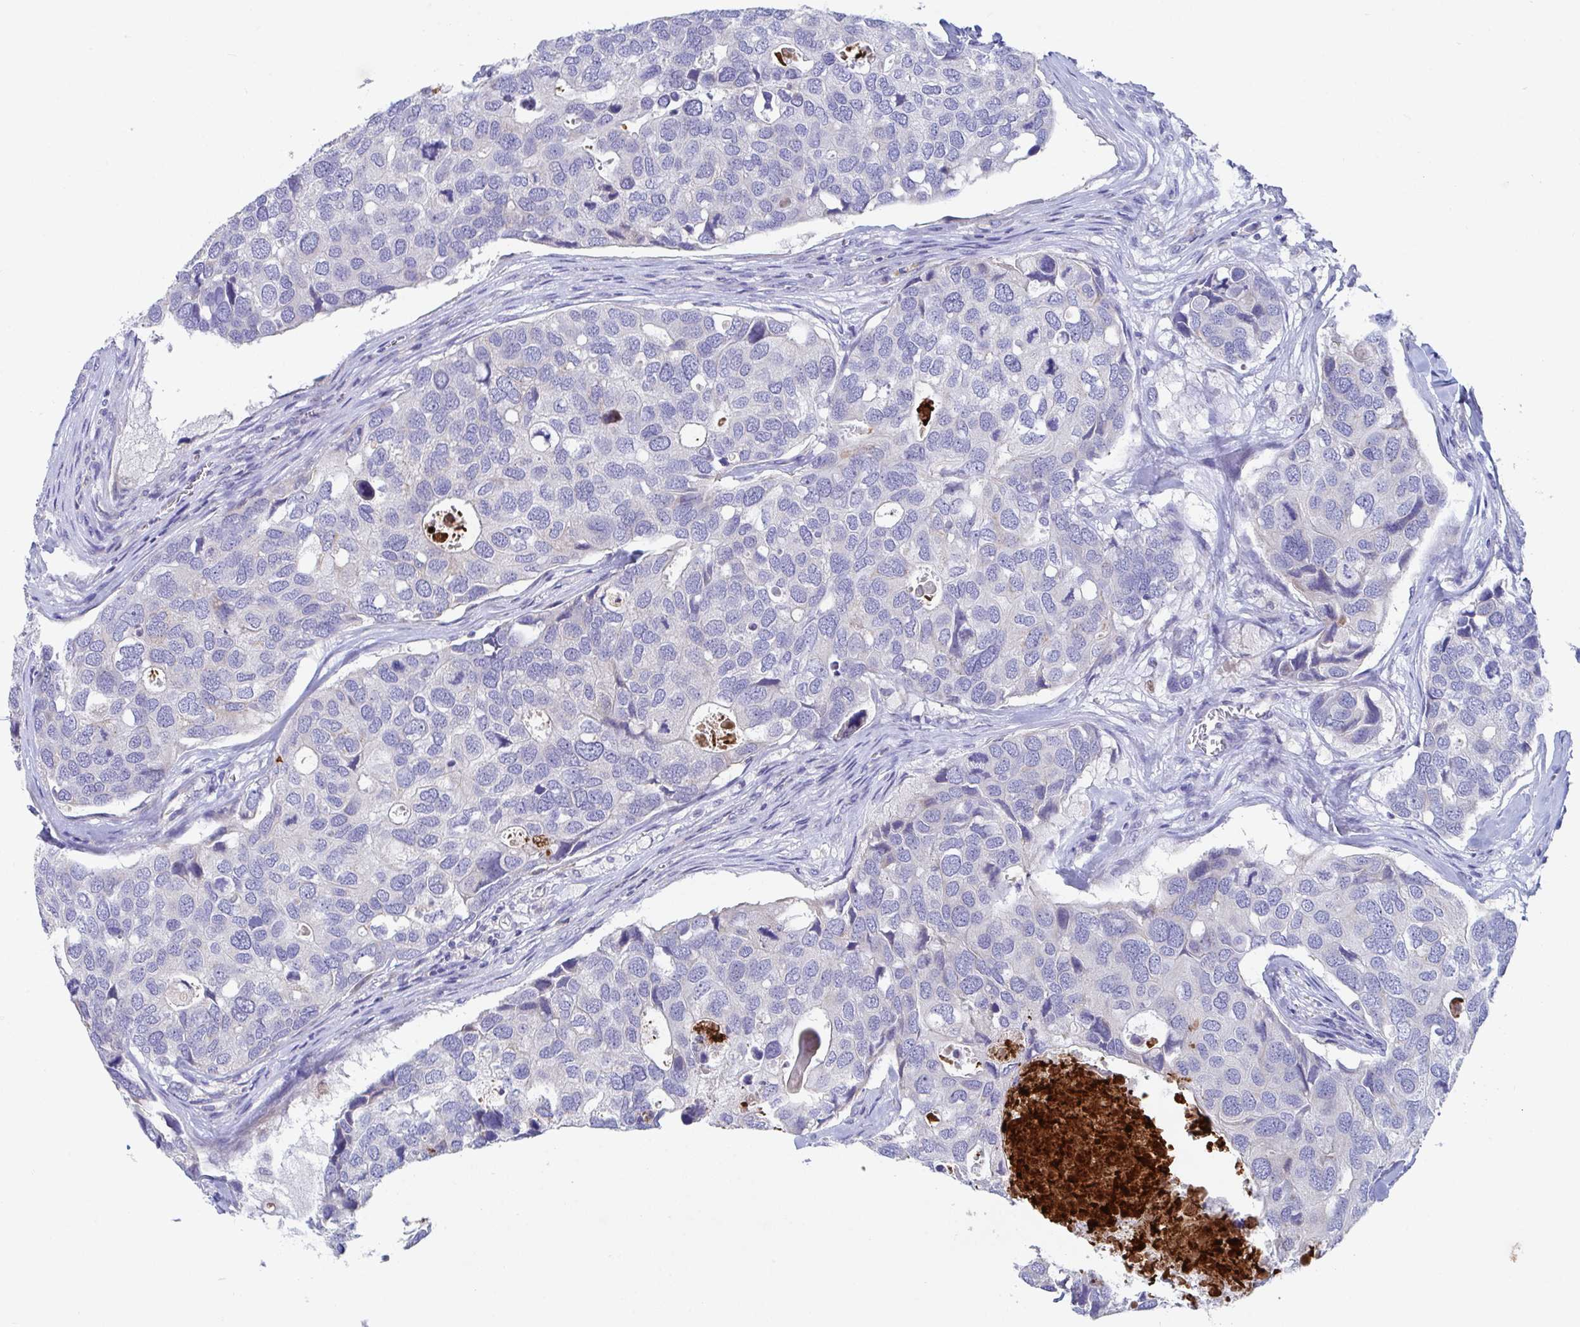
{"staining": {"intensity": "negative", "quantity": "none", "location": "none"}, "tissue": "breast cancer", "cell_type": "Tumor cells", "image_type": "cancer", "snomed": [{"axis": "morphology", "description": "Duct carcinoma"}, {"axis": "topography", "description": "Breast"}], "caption": "An IHC image of breast invasive ductal carcinoma is shown. There is no staining in tumor cells of breast invasive ductal carcinoma.", "gene": "ZNF561", "patient": {"sex": "female", "age": 83}}